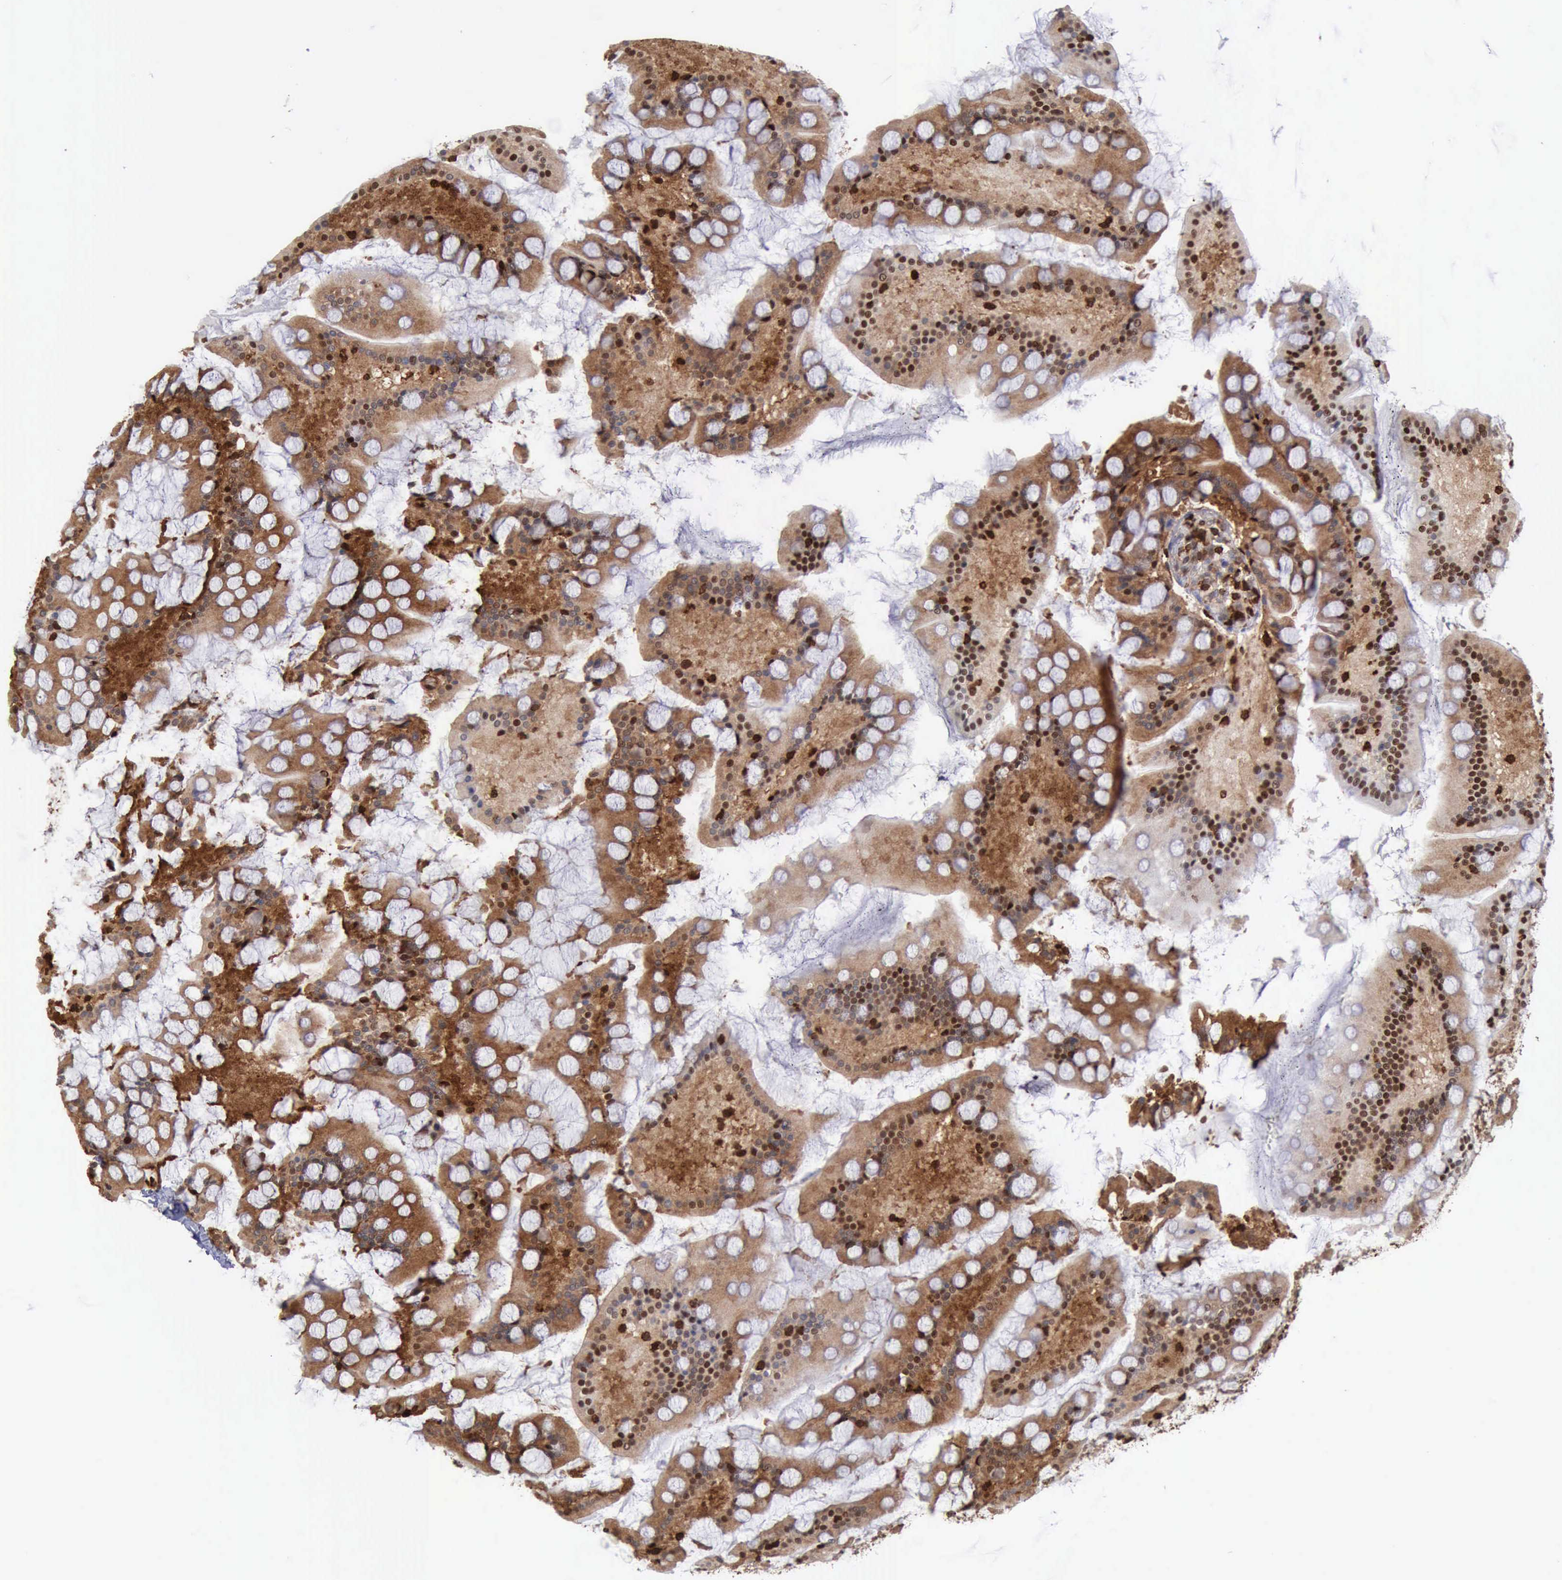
{"staining": {"intensity": "strong", "quantity": ">75%", "location": "cytoplasmic/membranous,nuclear"}, "tissue": "small intestine", "cell_type": "Glandular cells", "image_type": "normal", "snomed": [{"axis": "morphology", "description": "Normal tissue, NOS"}, {"axis": "topography", "description": "Small intestine"}], "caption": "Strong cytoplasmic/membranous,nuclear staining for a protein is present in approximately >75% of glandular cells of unremarkable small intestine using immunohistochemistry (IHC).", "gene": "PDCD4", "patient": {"sex": "male", "age": 41}}